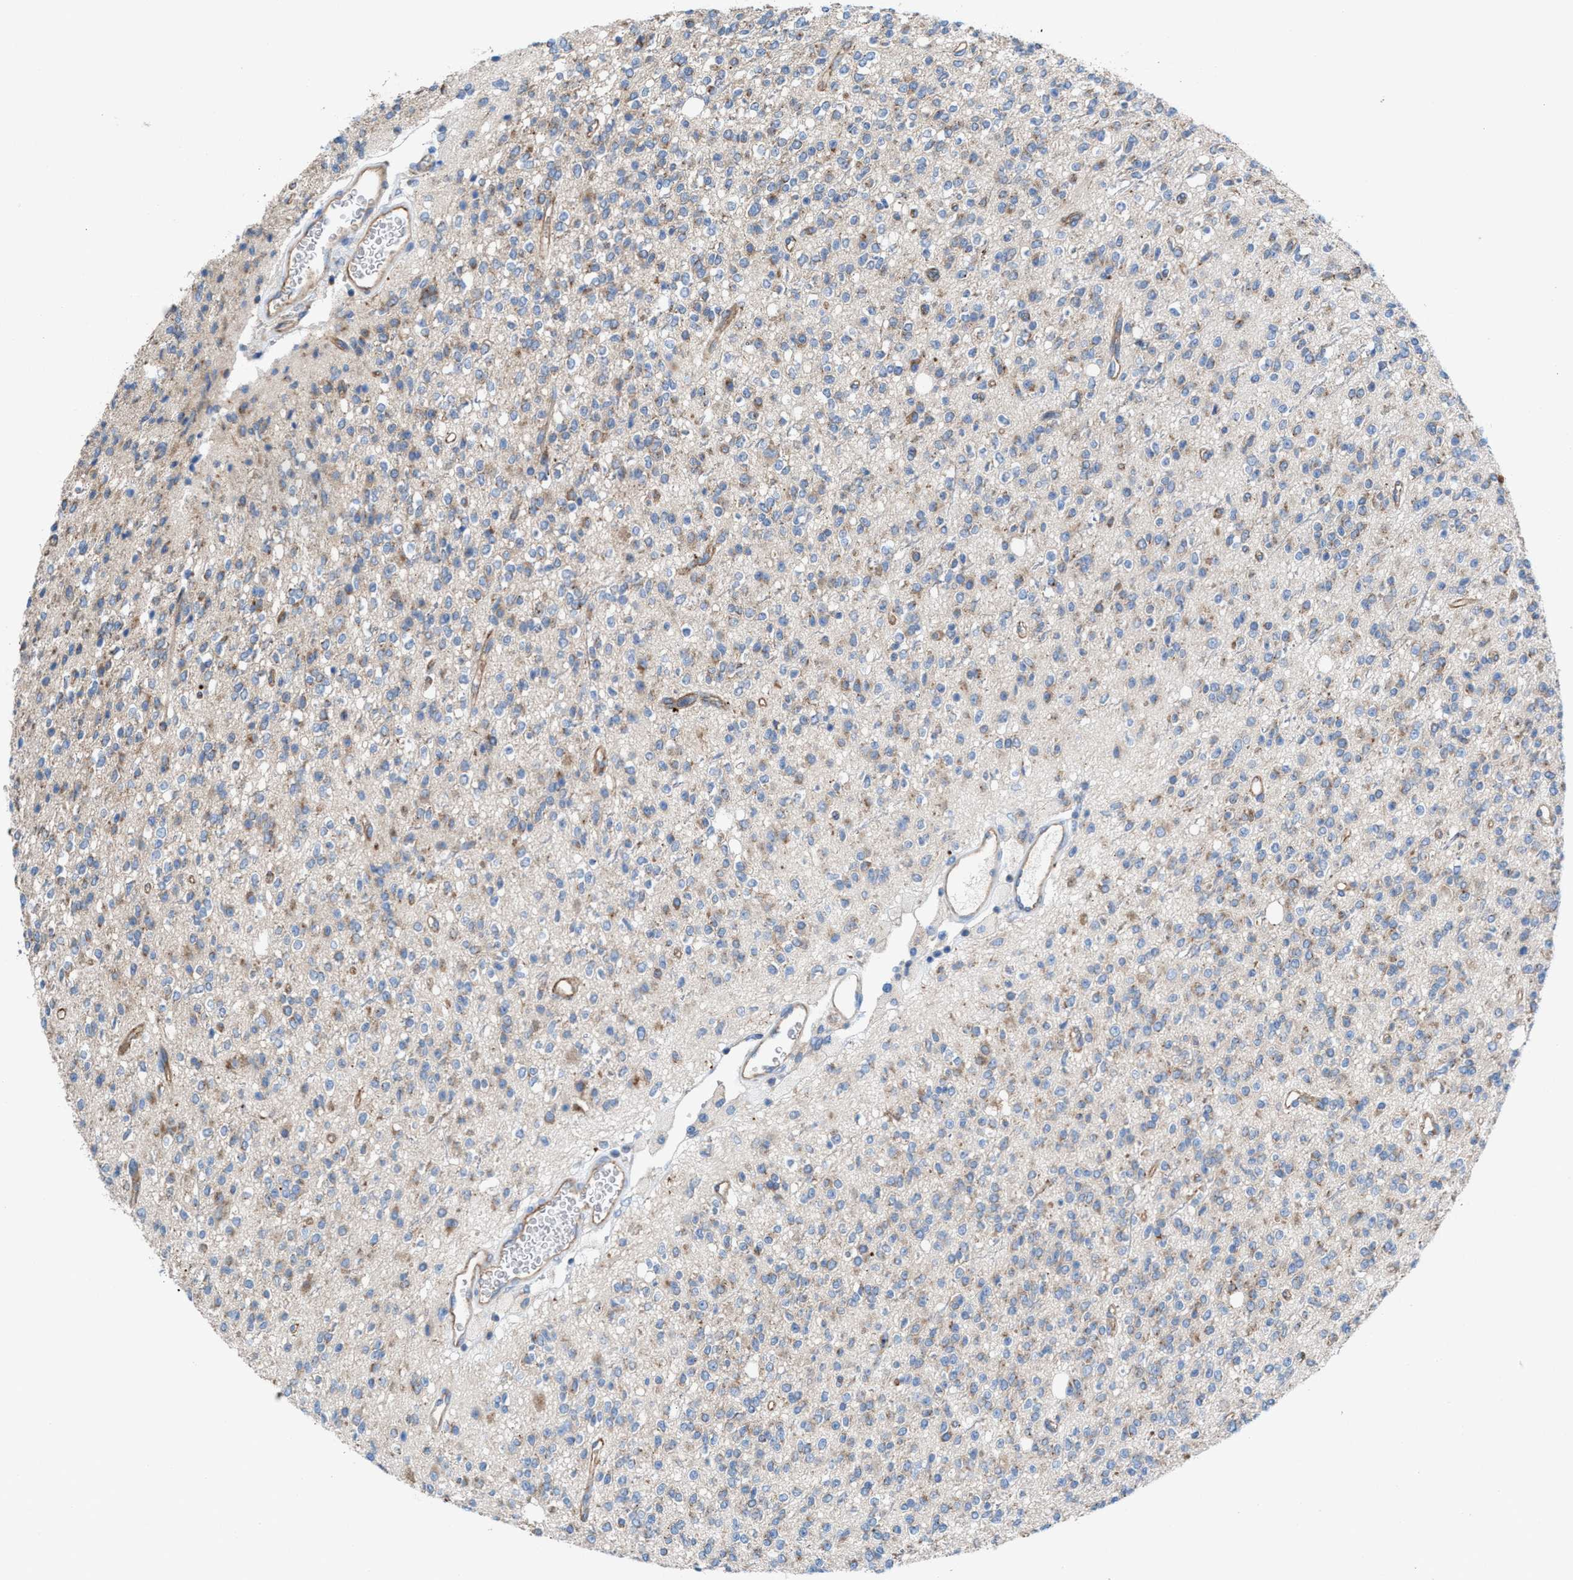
{"staining": {"intensity": "weak", "quantity": "25%-75%", "location": "cytoplasmic/membranous"}, "tissue": "glioma", "cell_type": "Tumor cells", "image_type": "cancer", "snomed": [{"axis": "morphology", "description": "Glioma, malignant, High grade"}, {"axis": "topography", "description": "Brain"}], "caption": "Tumor cells reveal weak cytoplasmic/membranous expression in about 25%-75% of cells in glioma.", "gene": "NYAP1", "patient": {"sex": "male", "age": 34}}